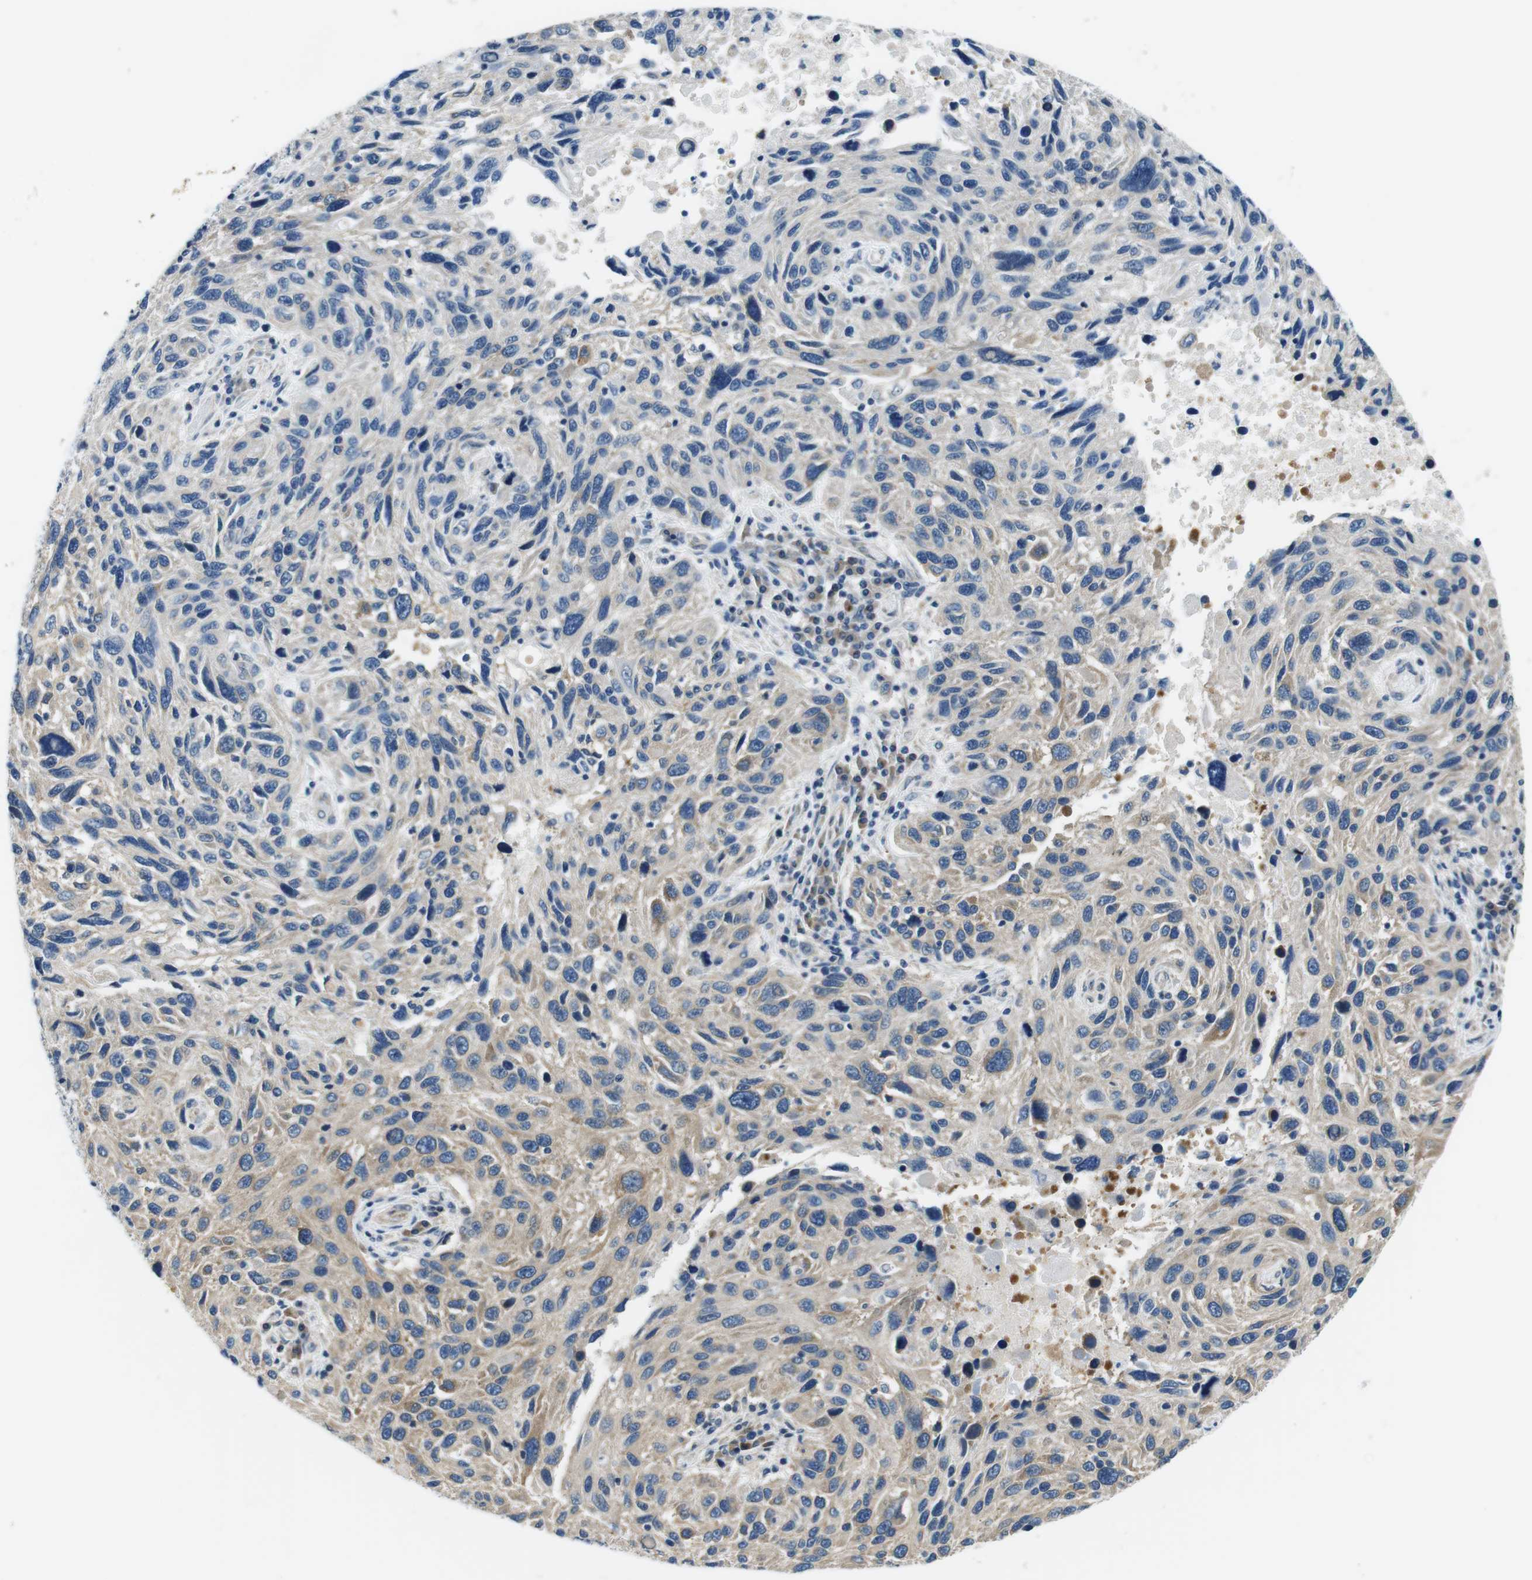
{"staining": {"intensity": "weak", "quantity": "25%-75%", "location": "cytoplasmic/membranous"}, "tissue": "melanoma", "cell_type": "Tumor cells", "image_type": "cancer", "snomed": [{"axis": "morphology", "description": "Malignant melanoma, NOS"}, {"axis": "topography", "description": "Skin"}], "caption": "Human malignant melanoma stained with a brown dye demonstrates weak cytoplasmic/membranous positive expression in about 25%-75% of tumor cells.", "gene": "EIF2B5", "patient": {"sex": "male", "age": 53}}